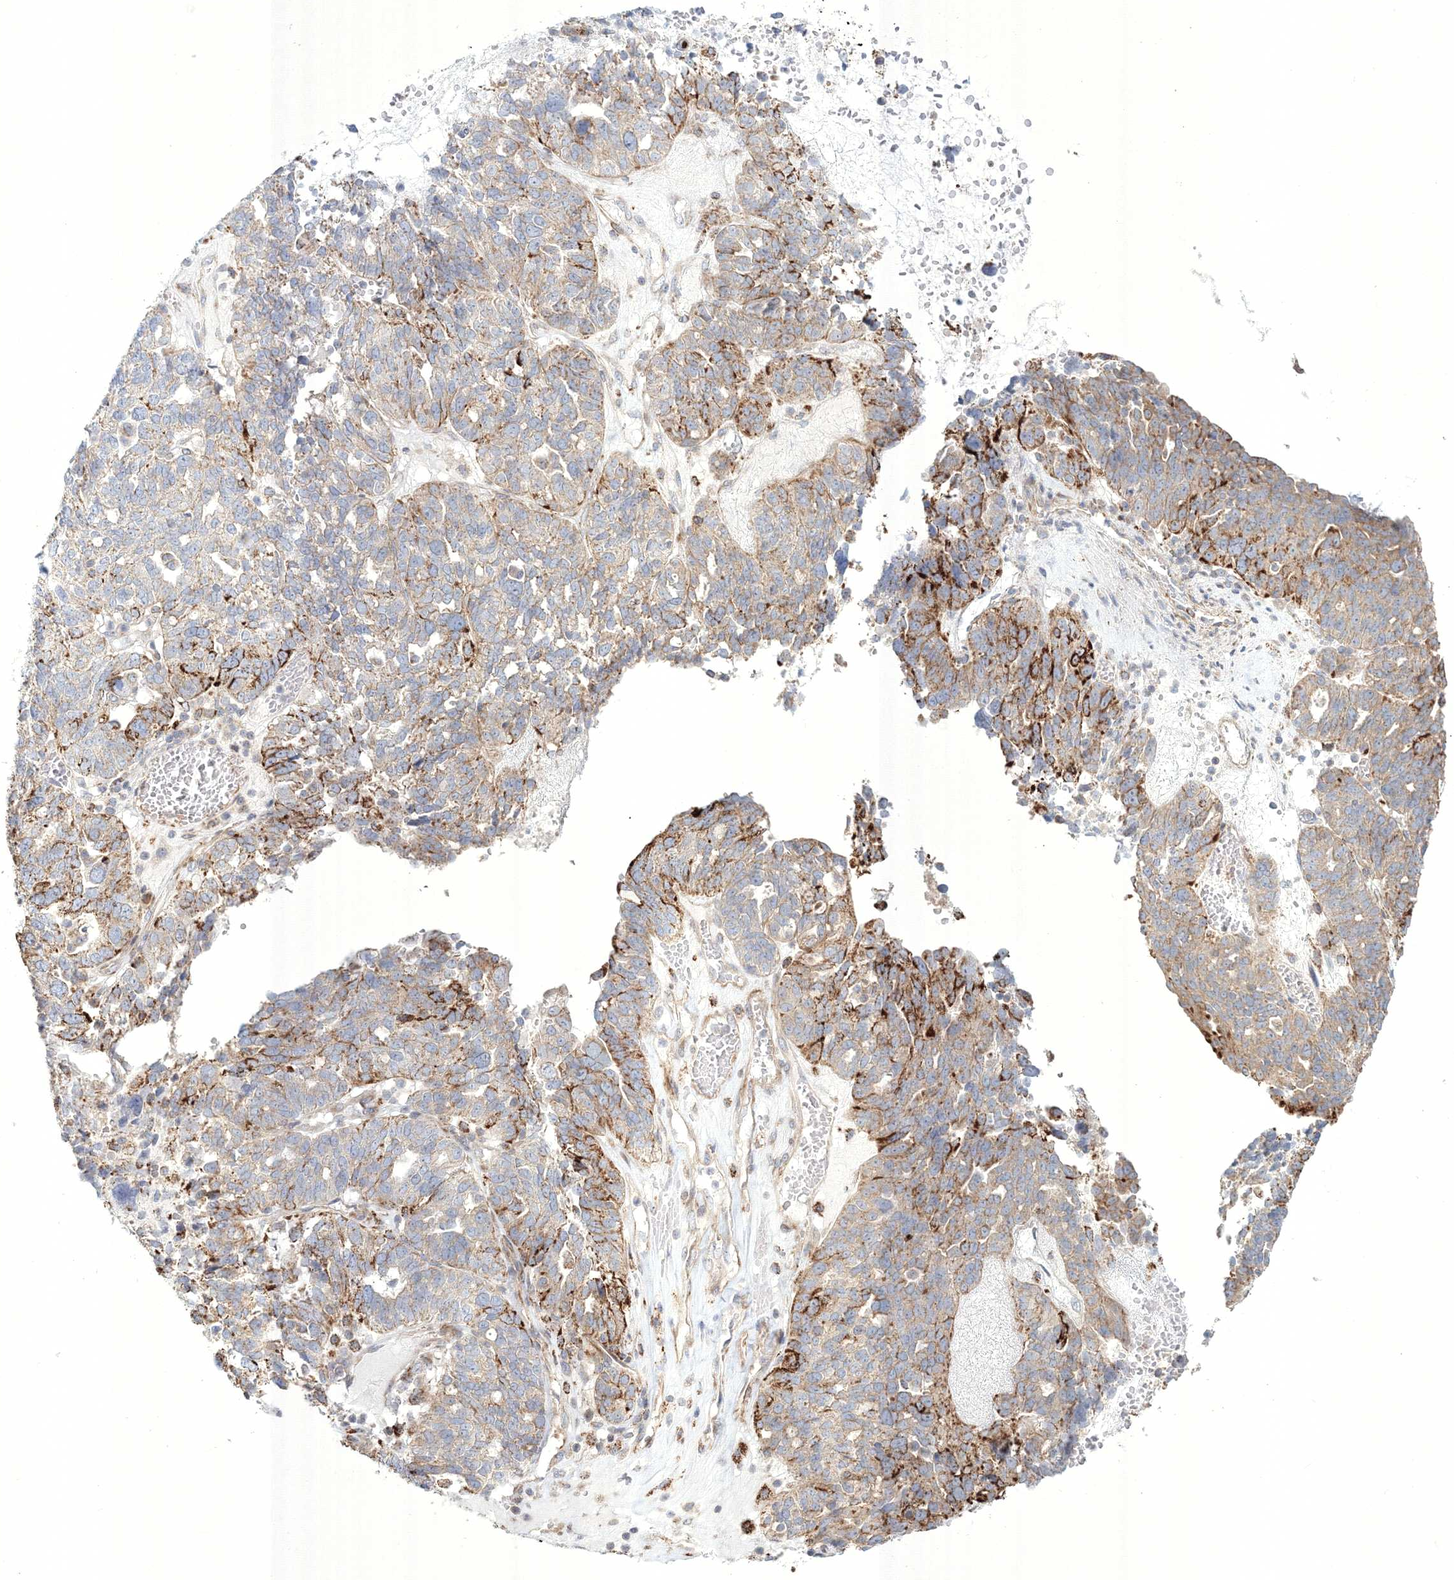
{"staining": {"intensity": "moderate", "quantity": "25%-75%", "location": "cytoplasmic/membranous"}, "tissue": "ovarian cancer", "cell_type": "Tumor cells", "image_type": "cancer", "snomed": [{"axis": "morphology", "description": "Cystadenocarcinoma, serous, NOS"}, {"axis": "topography", "description": "Ovary"}], "caption": "Immunohistochemical staining of human ovarian cancer (serous cystadenocarcinoma) exhibits medium levels of moderate cytoplasmic/membranous positivity in about 25%-75% of tumor cells. Nuclei are stained in blue.", "gene": "WDR49", "patient": {"sex": "female", "age": 59}}